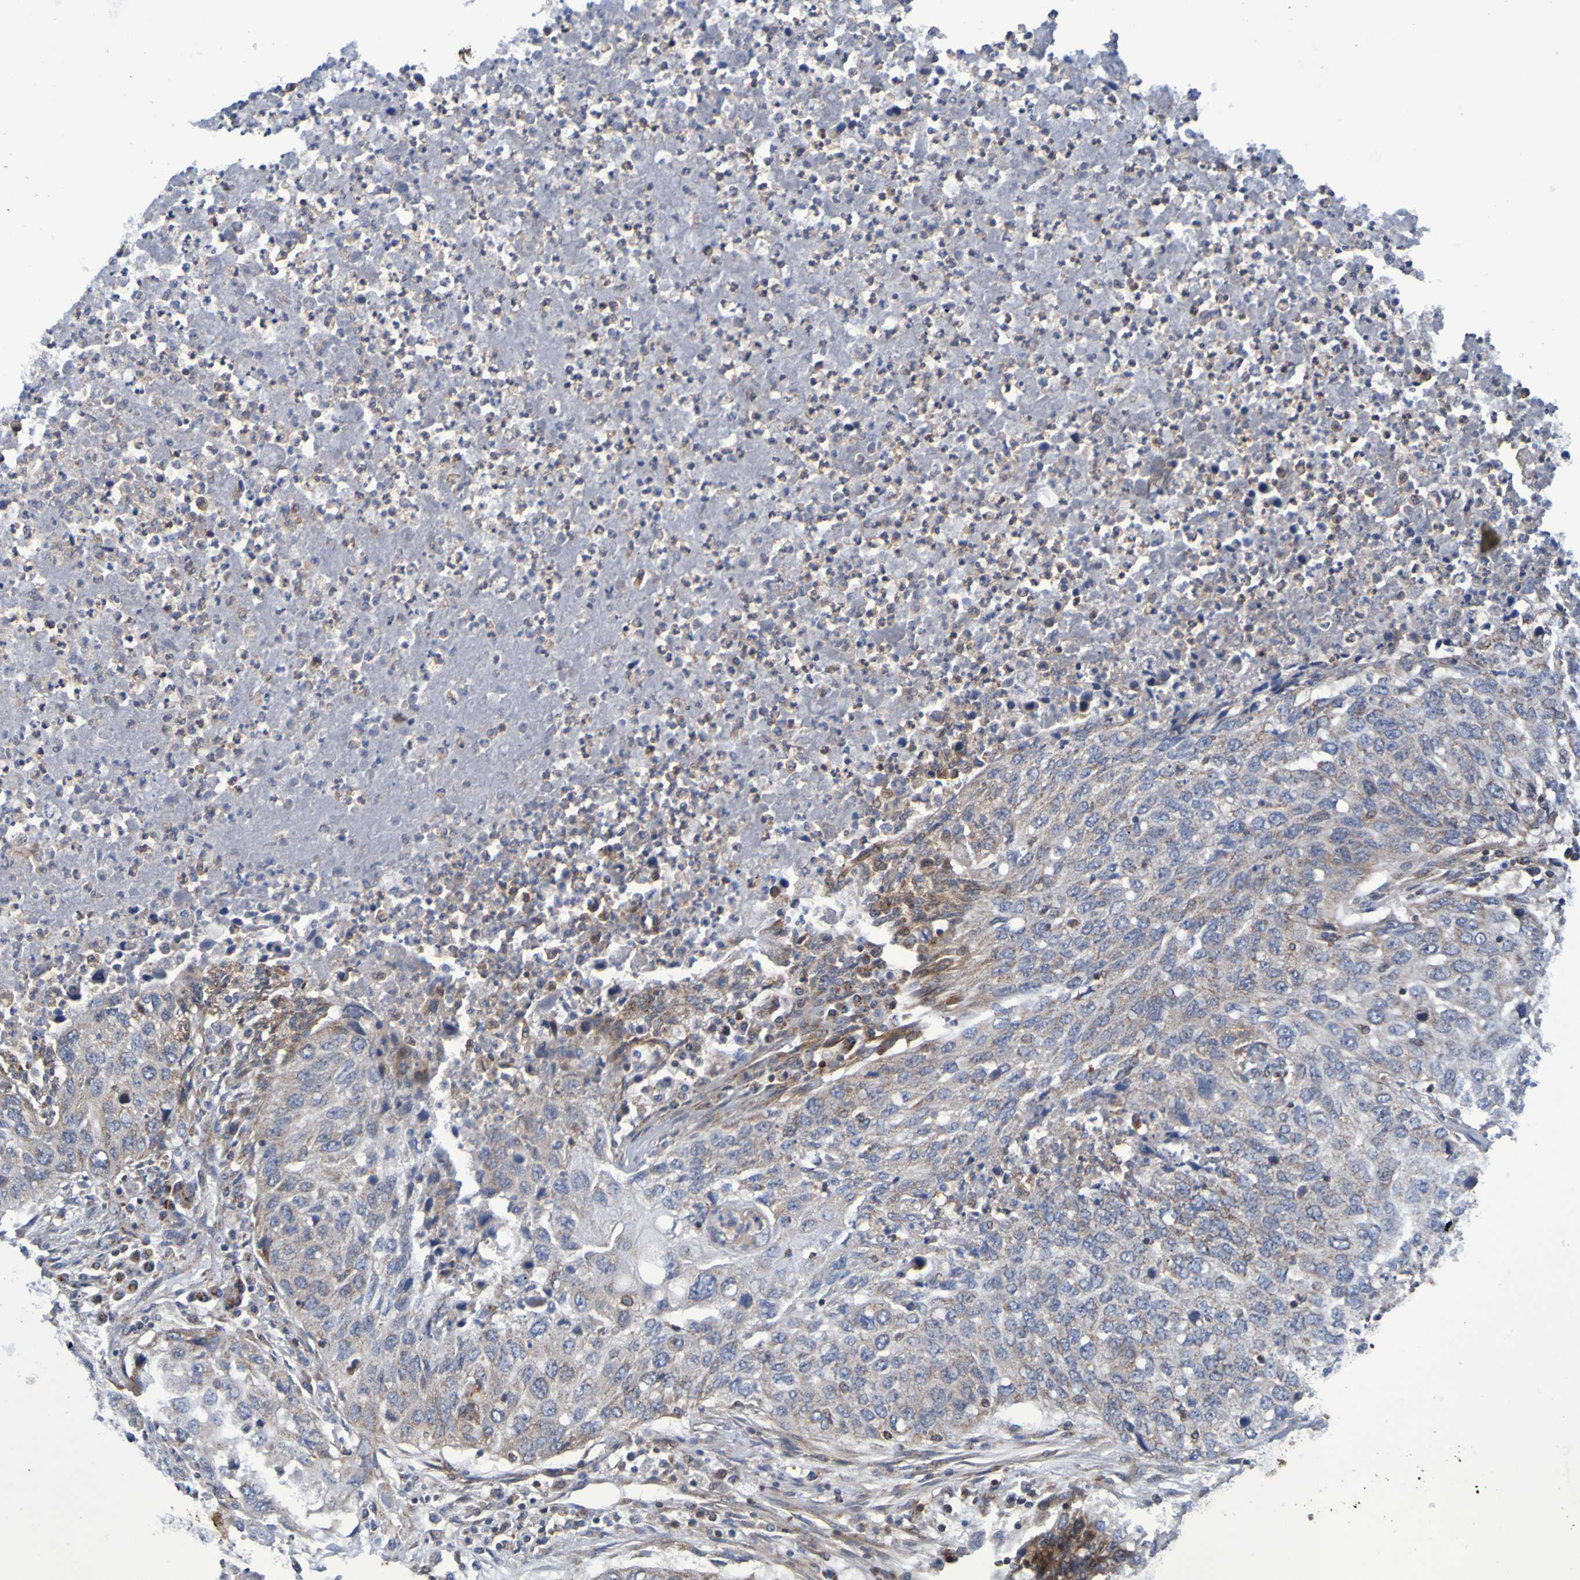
{"staining": {"intensity": "moderate", "quantity": "25%-75%", "location": "cytoplasmic/membranous"}, "tissue": "lung cancer", "cell_type": "Tumor cells", "image_type": "cancer", "snomed": [{"axis": "morphology", "description": "Squamous cell carcinoma, NOS"}, {"axis": "topography", "description": "Lung"}], "caption": "High-magnification brightfield microscopy of lung cancer (squamous cell carcinoma) stained with DAB (3,3'-diaminobenzidine) (brown) and counterstained with hematoxylin (blue). tumor cells exhibit moderate cytoplasmic/membranous staining is present in about25%-75% of cells.", "gene": "CCDC51", "patient": {"sex": "female", "age": 63}}